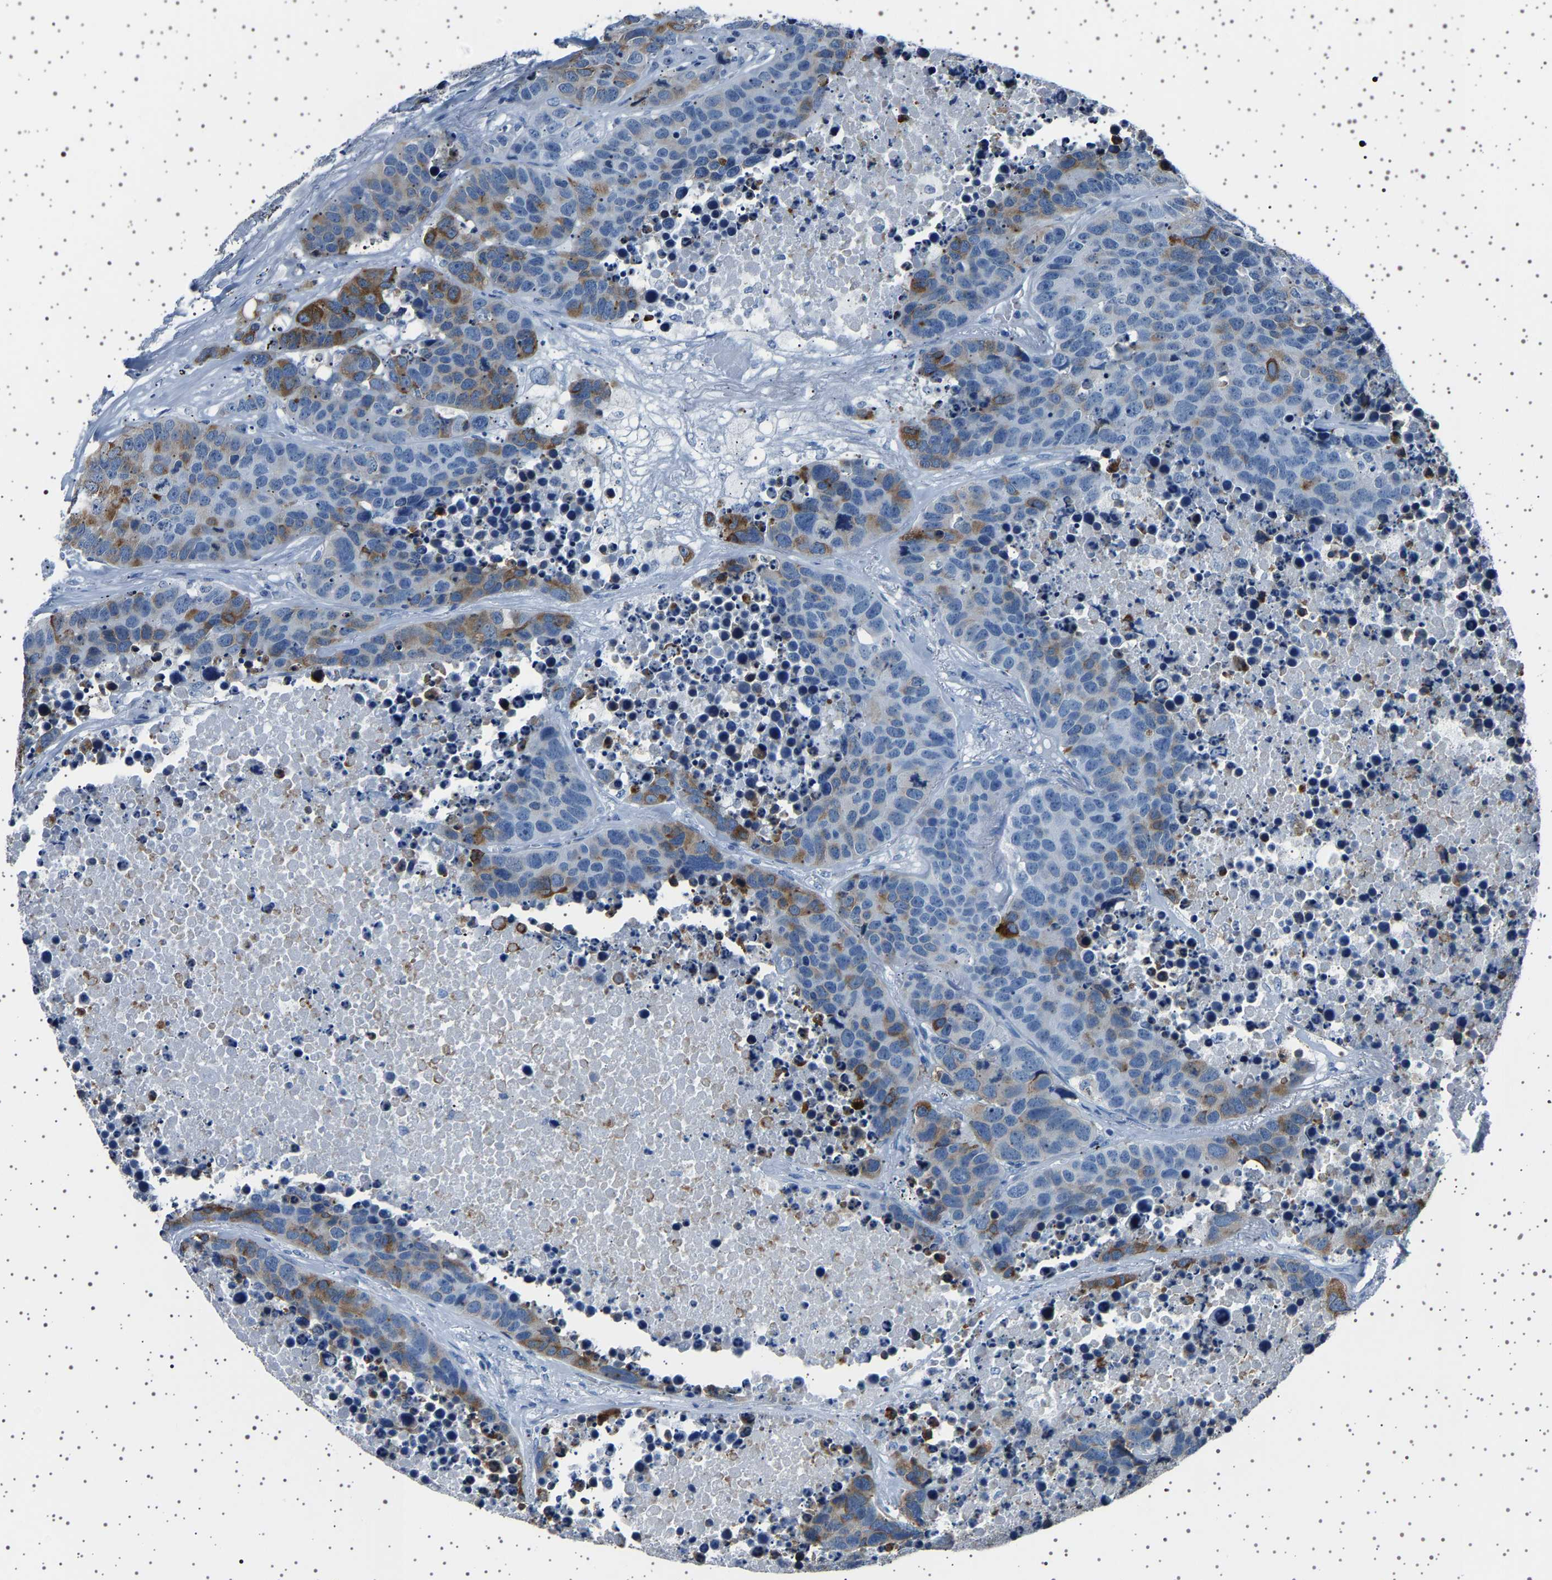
{"staining": {"intensity": "moderate", "quantity": "<25%", "location": "cytoplasmic/membranous"}, "tissue": "carcinoid", "cell_type": "Tumor cells", "image_type": "cancer", "snomed": [{"axis": "morphology", "description": "Carcinoid, malignant, NOS"}, {"axis": "topography", "description": "Lung"}], "caption": "Immunohistochemical staining of human carcinoid (malignant) reveals low levels of moderate cytoplasmic/membranous staining in about <25% of tumor cells.", "gene": "TFF3", "patient": {"sex": "male", "age": 60}}